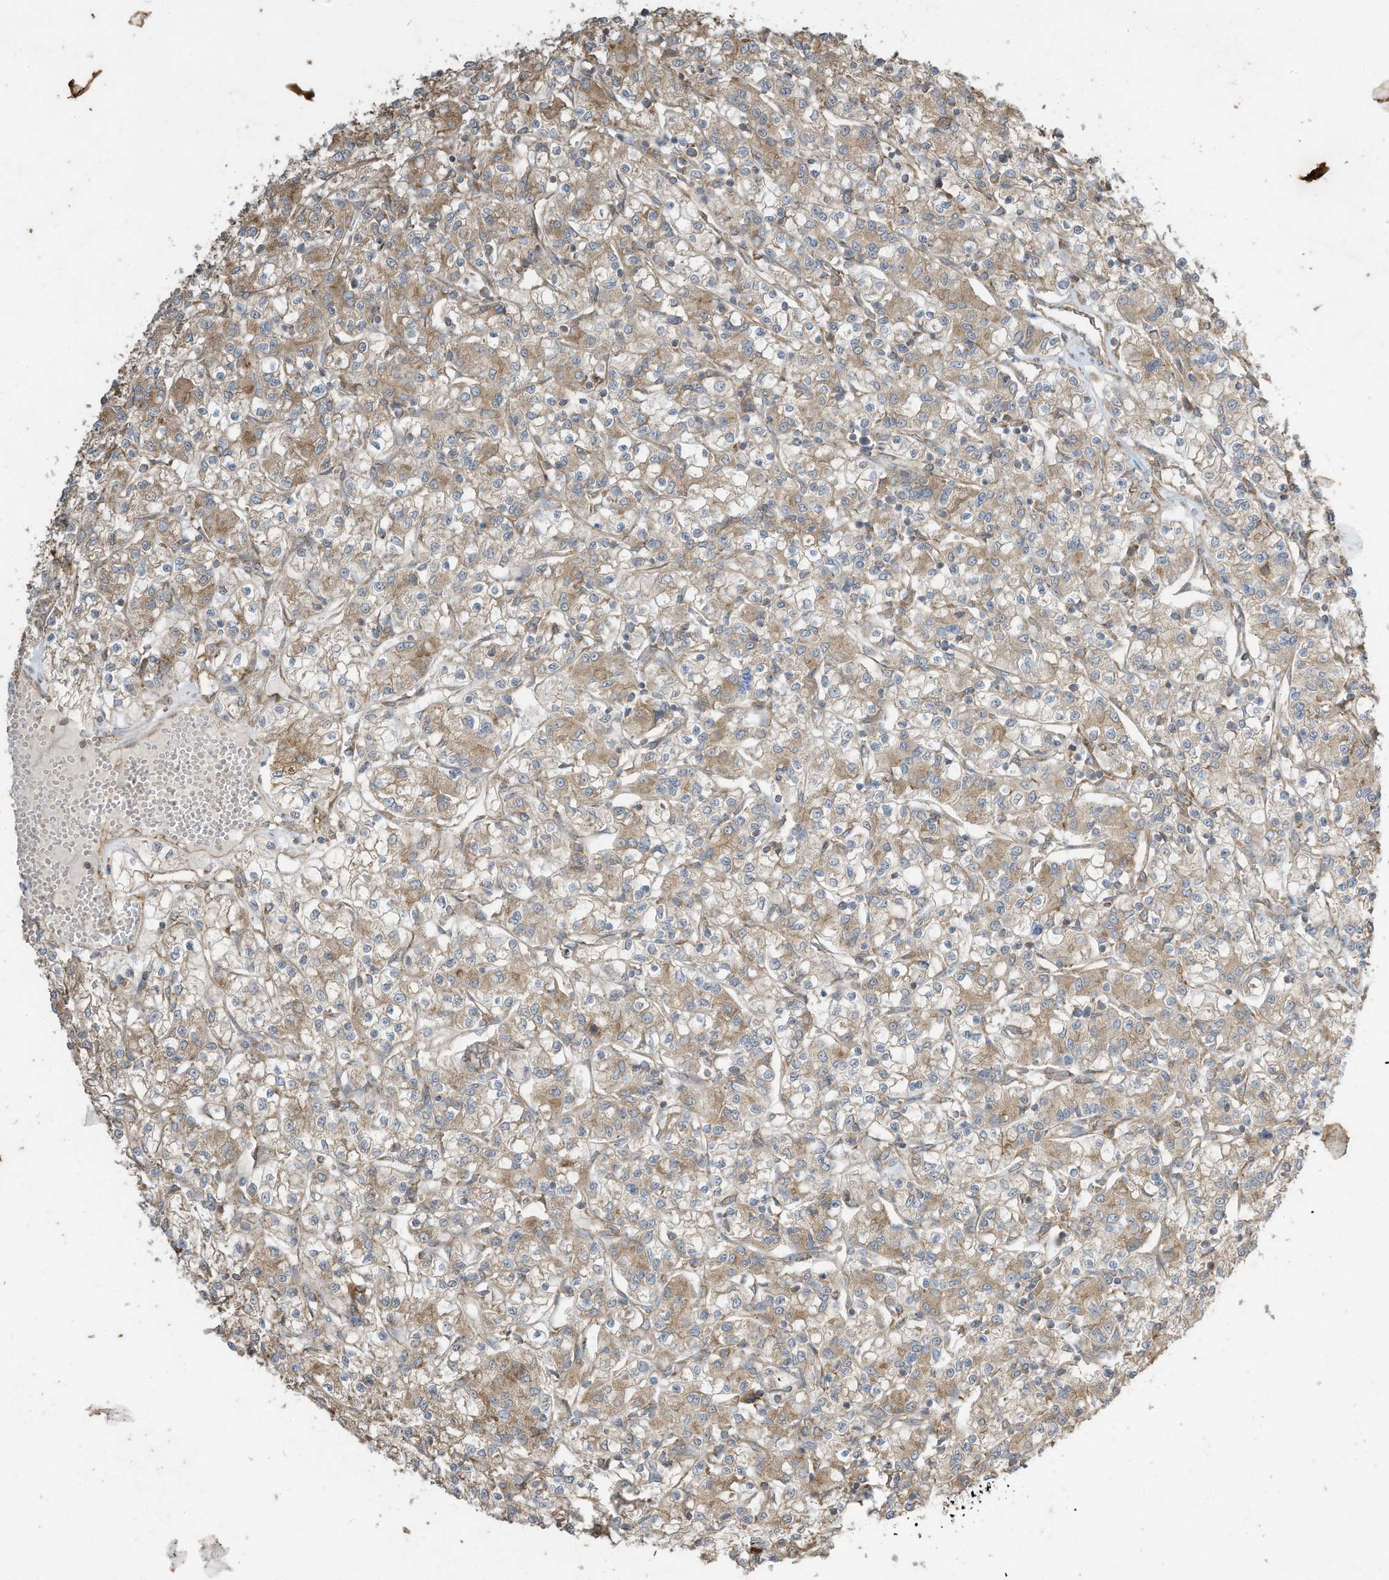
{"staining": {"intensity": "weak", "quantity": "25%-75%", "location": "cytoplasmic/membranous"}, "tissue": "renal cancer", "cell_type": "Tumor cells", "image_type": "cancer", "snomed": [{"axis": "morphology", "description": "Adenocarcinoma, NOS"}, {"axis": "topography", "description": "Kidney"}], "caption": "An image showing weak cytoplasmic/membranous staining in about 25%-75% of tumor cells in adenocarcinoma (renal), as visualized by brown immunohistochemical staining.", "gene": "CGAS", "patient": {"sex": "female", "age": 59}}